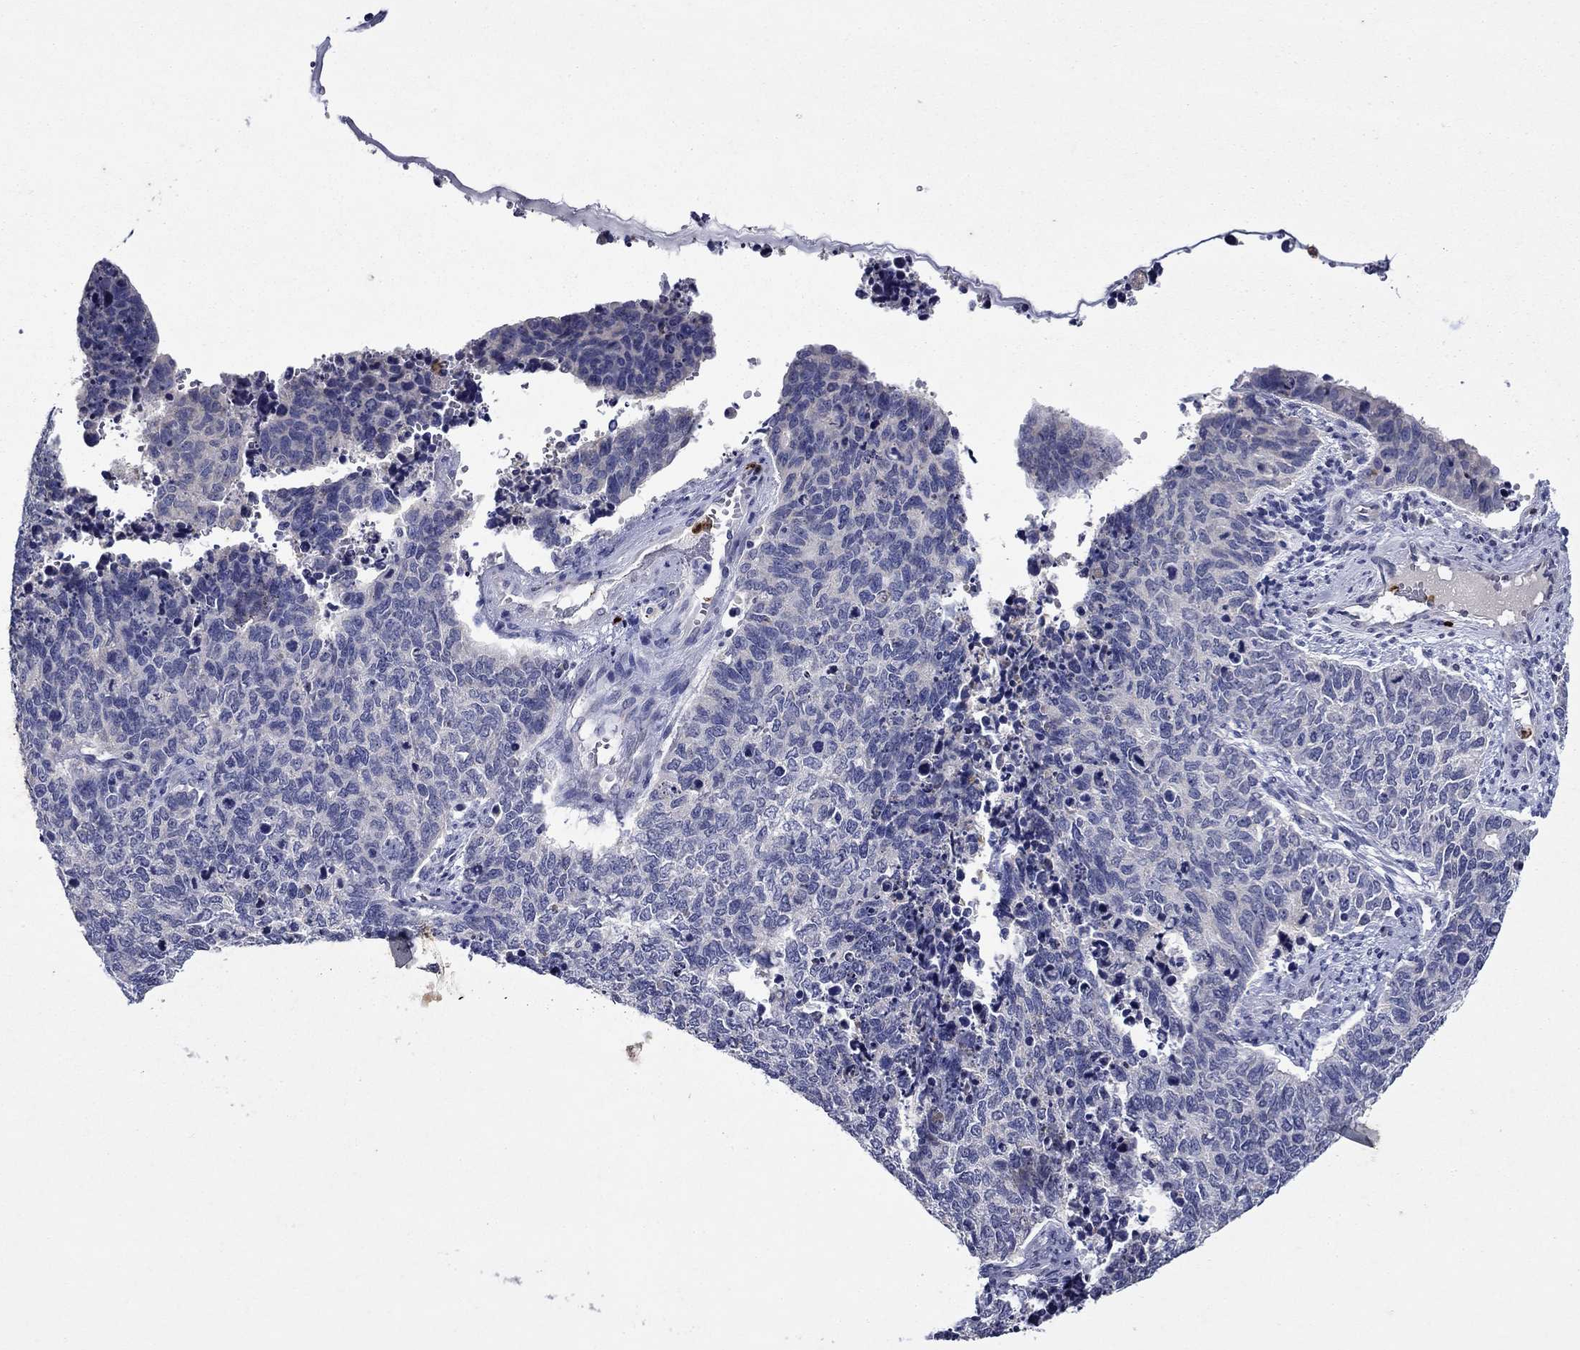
{"staining": {"intensity": "negative", "quantity": "none", "location": "none"}, "tissue": "cervical cancer", "cell_type": "Tumor cells", "image_type": "cancer", "snomed": [{"axis": "morphology", "description": "Squamous cell carcinoma, NOS"}, {"axis": "topography", "description": "Cervix"}], "caption": "A photomicrograph of human squamous cell carcinoma (cervical) is negative for staining in tumor cells.", "gene": "IRF5", "patient": {"sex": "female", "age": 63}}